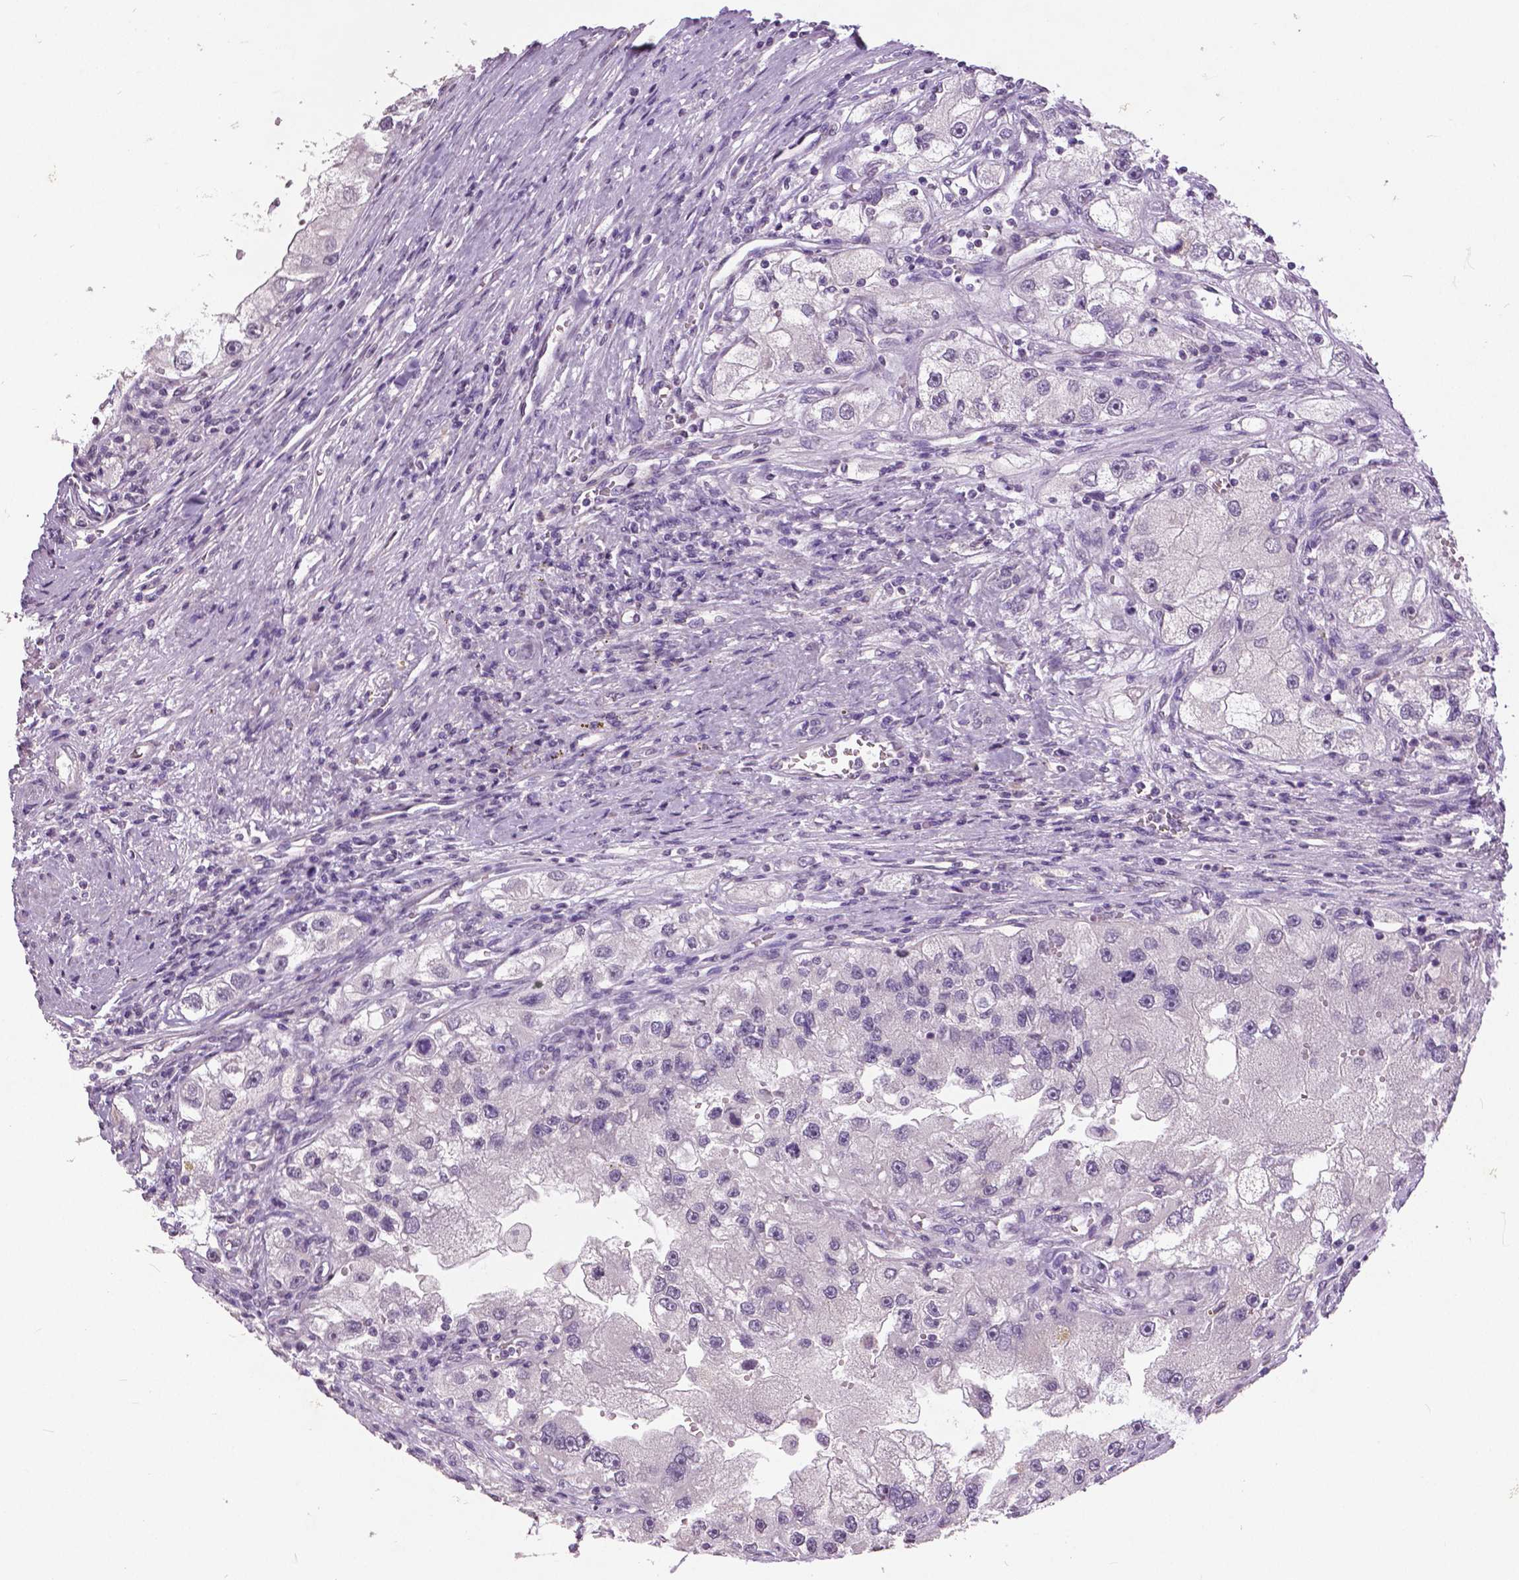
{"staining": {"intensity": "negative", "quantity": "none", "location": "none"}, "tissue": "renal cancer", "cell_type": "Tumor cells", "image_type": "cancer", "snomed": [{"axis": "morphology", "description": "Adenocarcinoma, NOS"}, {"axis": "topography", "description": "Kidney"}], "caption": "Tumor cells show no significant positivity in renal cancer (adenocarcinoma).", "gene": "GRIN2A", "patient": {"sex": "male", "age": 63}}